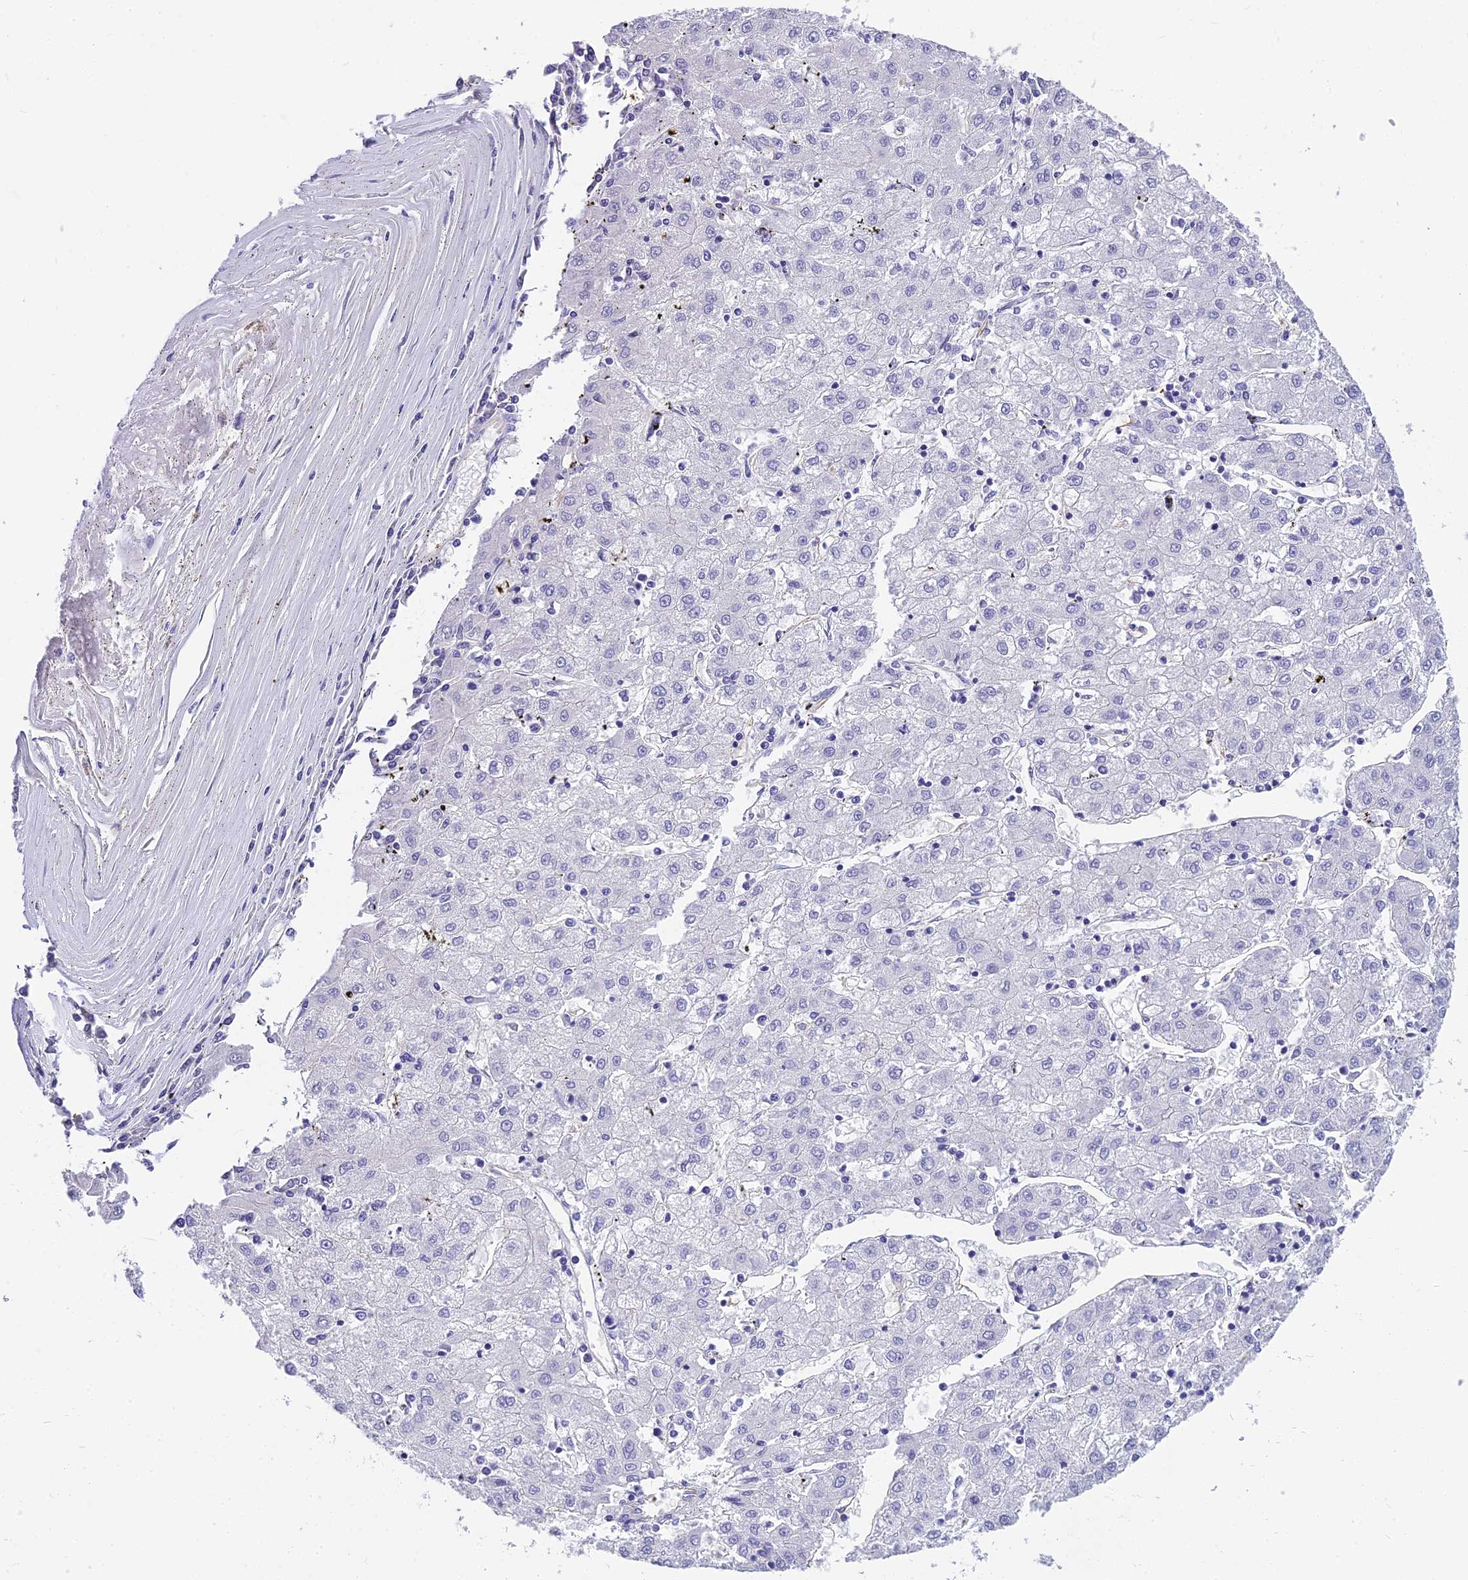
{"staining": {"intensity": "negative", "quantity": "none", "location": "none"}, "tissue": "liver cancer", "cell_type": "Tumor cells", "image_type": "cancer", "snomed": [{"axis": "morphology", "description": "Carcinoma, Hepatocellular, NOS"}, {"axis": "topography", "description": "Liver"}], "caption": "The IHC photomicrograph has no significant positivity in tumor cells of liver hepatocellular carcinoma tissue.", "gene": "NINJ1", "patient": {"sex": "male", "age": 72}}